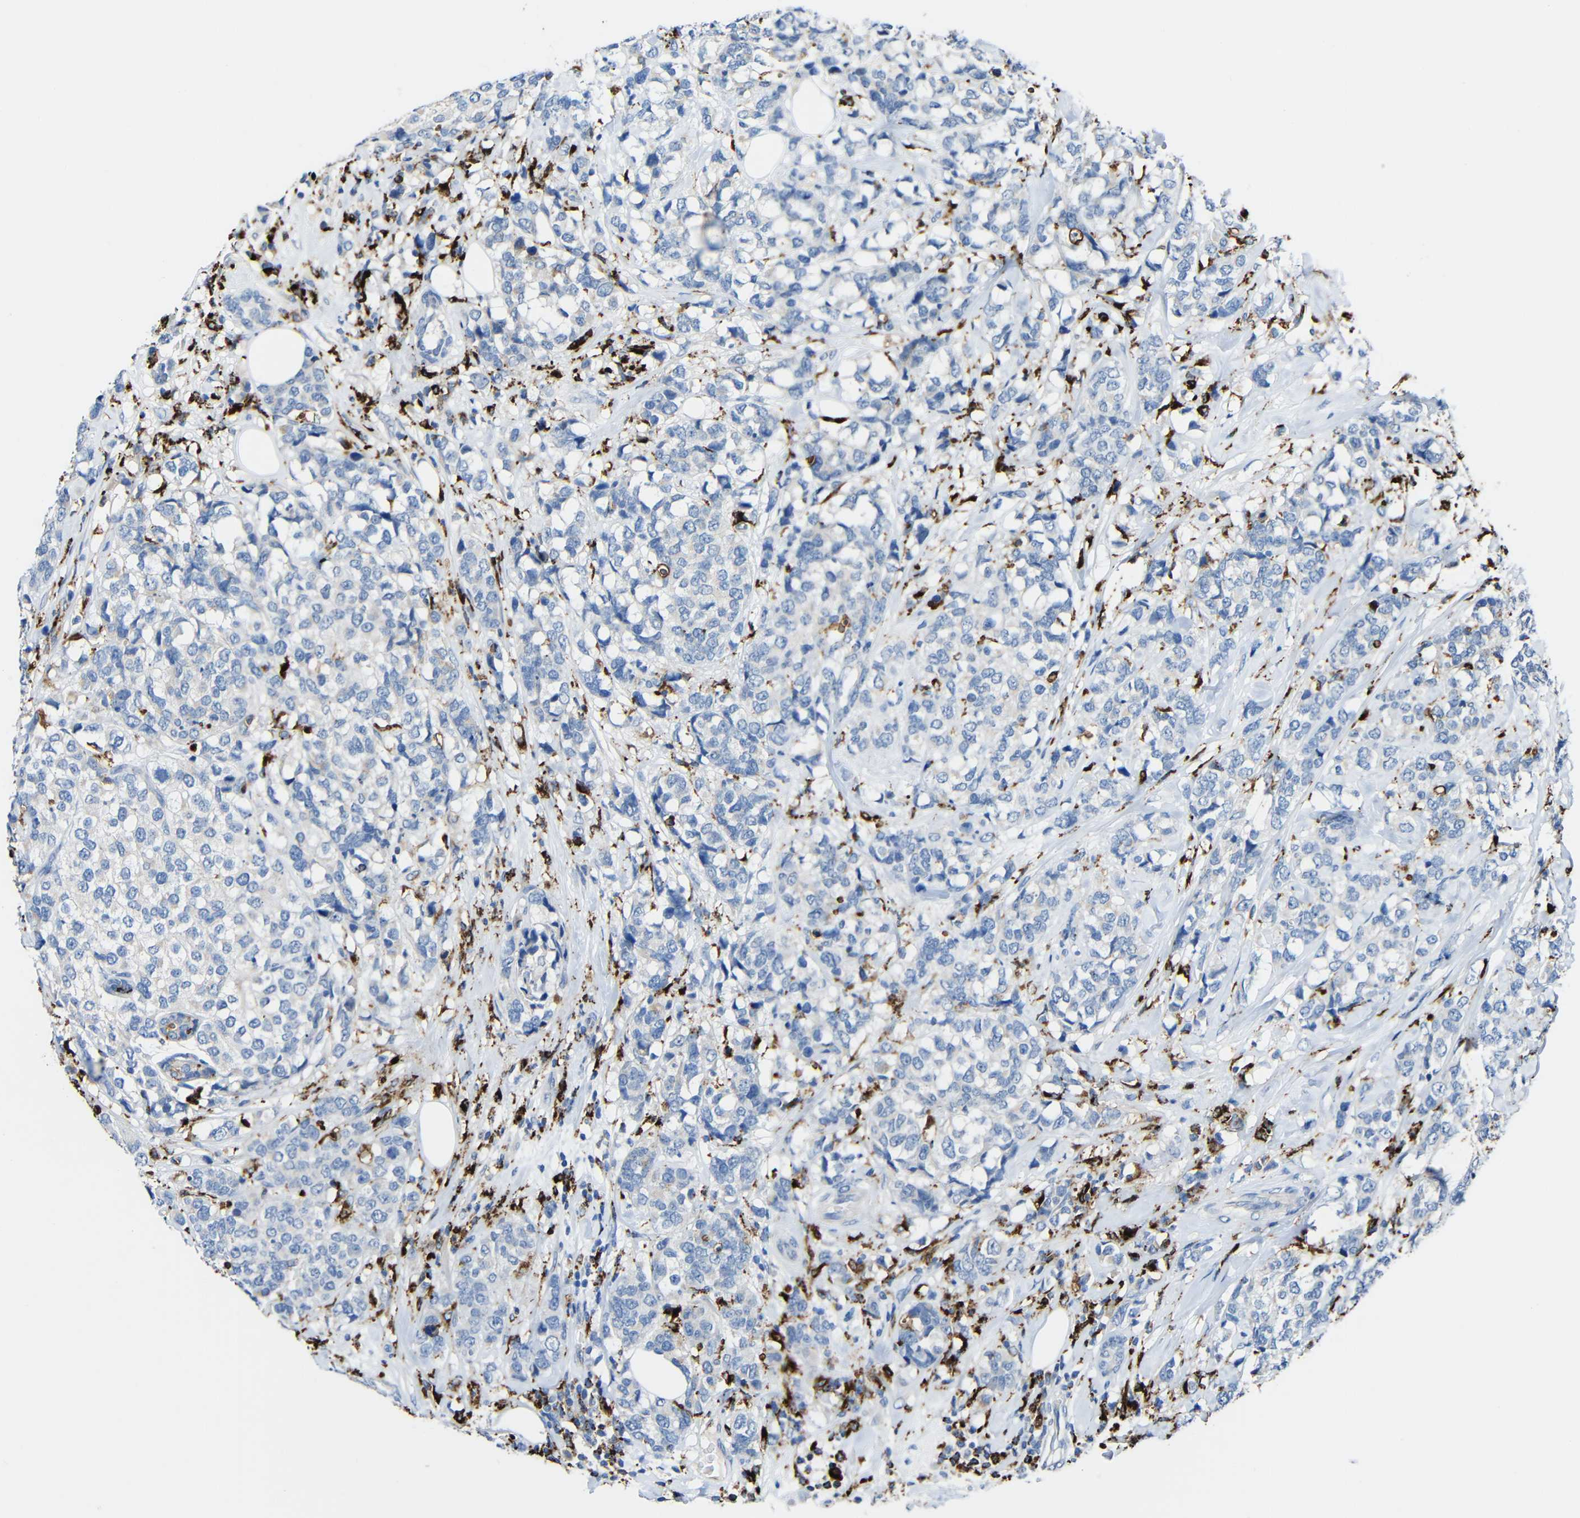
{"staining": {"intensity": "weak", "quantity": "<25%", "location": "cytoplasmic/membranous"}, "tissue": "breast cancer", "cell_type": "Tumor cells", "image_type": "cancer", "snomed": [{"axis": "morphology", "description": "Lobular carcinoma"}, {"axis": "topography", "description": "Breast"}], "caption": "DAB immunohistochemical staining of human lobular carcinoma (breast) demonstrates no significant positivity in tumor cells. (Stains: DAB immunohistochemistry with hematoxylin counter stain, Microscopy: brightfield microscopy at high magnification).", "gene": "HLA-DMA", "patient": {"sex": "female", "age": 59}}